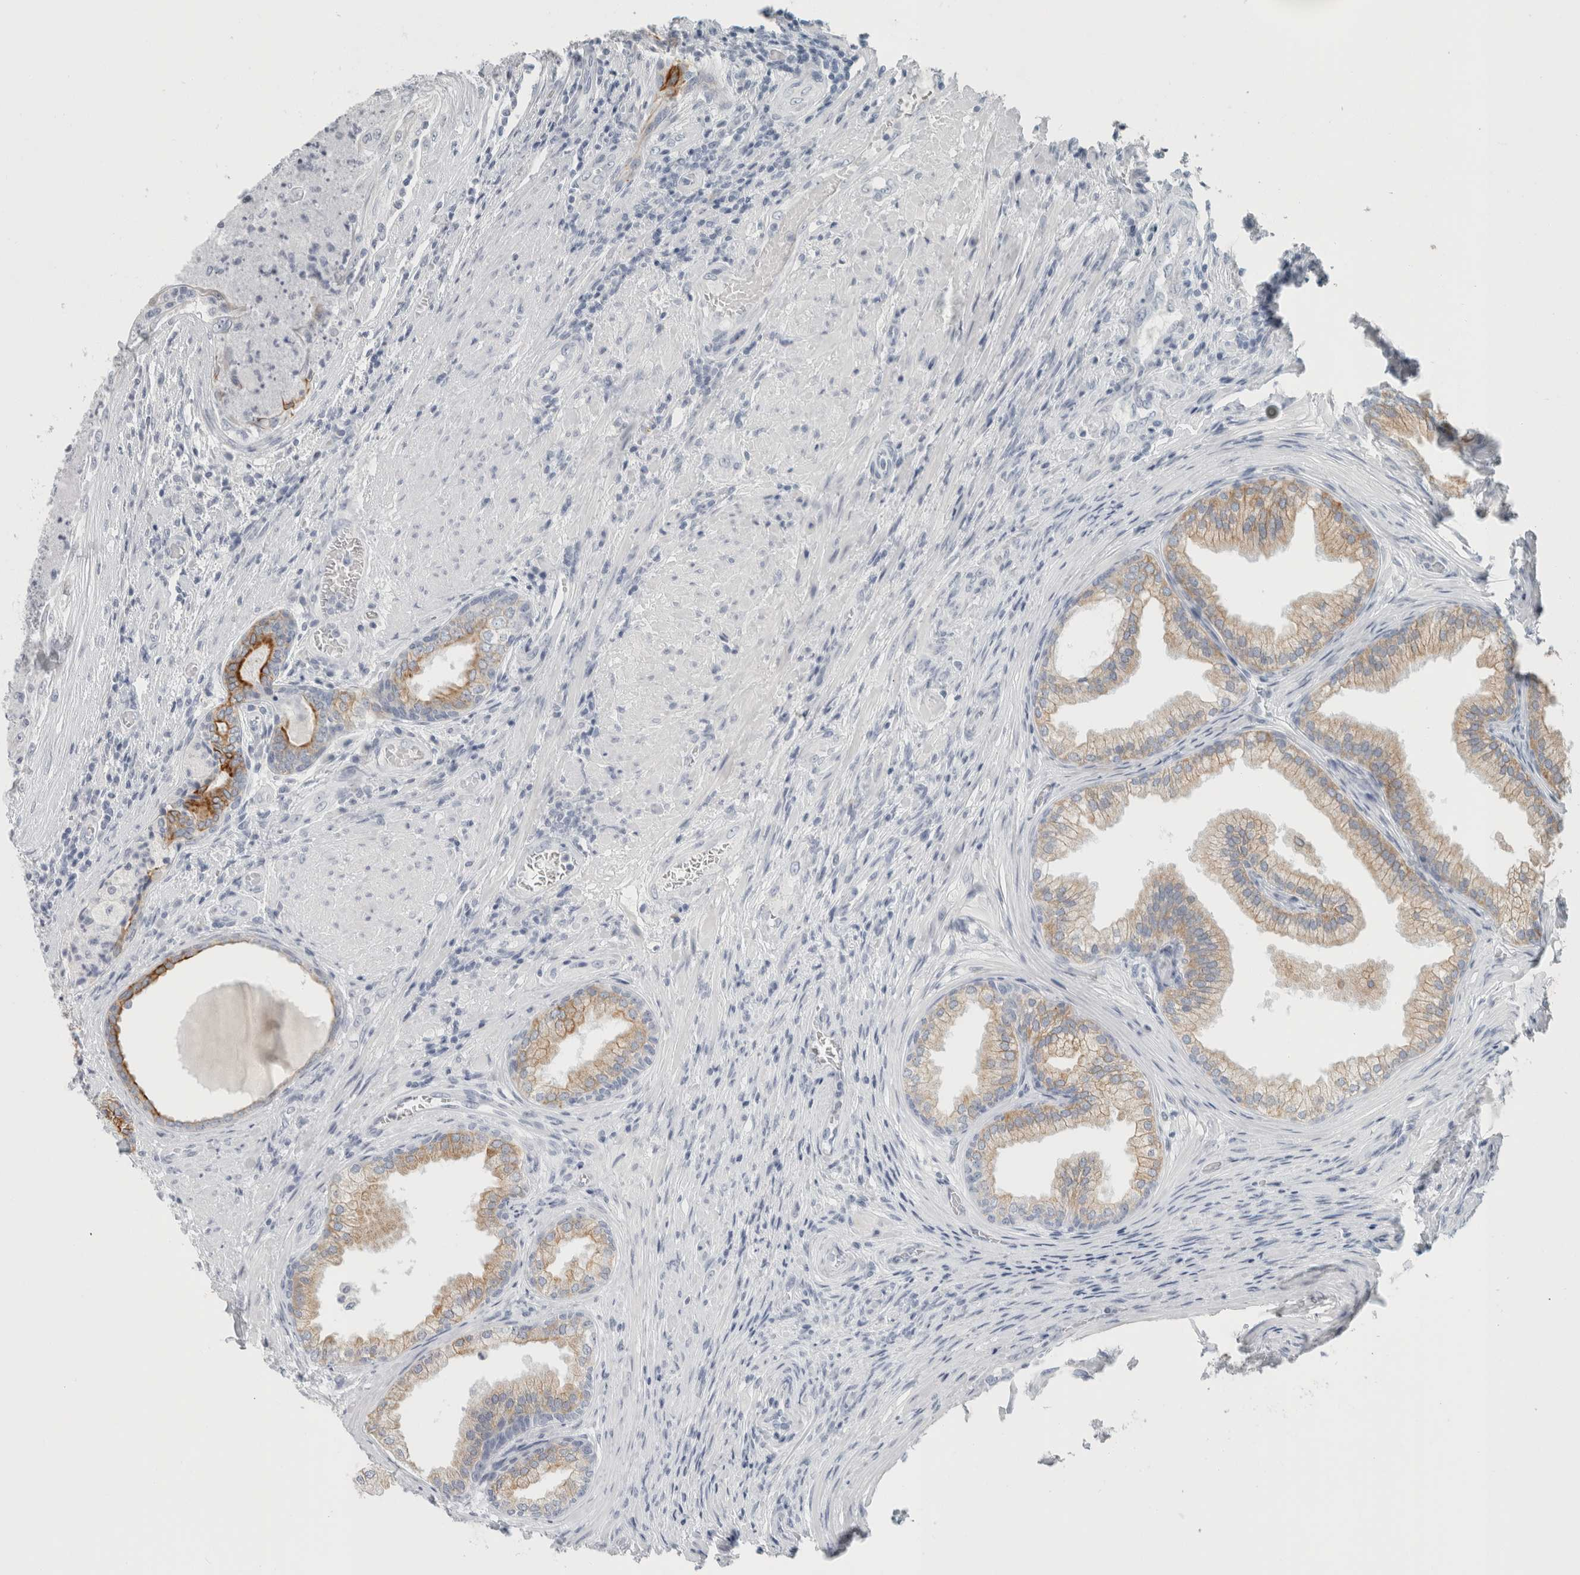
{"staining": {"intensity": "weak", "quantity": "25%-75%", "location": "cytoplasmic/membranous"}, "tissue": "prostate", "cell_type": "Glandular cells", "image_type": "normal", "snomed": [{"axis": "morphology", "description": "Normal tissue, NOS"}, {"axis": "topography", "description": "Prostate"}], "caption": "Glandular cells reveal weak cytoplasmic/membranous expression in about 25%-75% of cells in normal prostate.", "gene": "SLC28A3", "patient": {"sex": "male", "age": 76}}